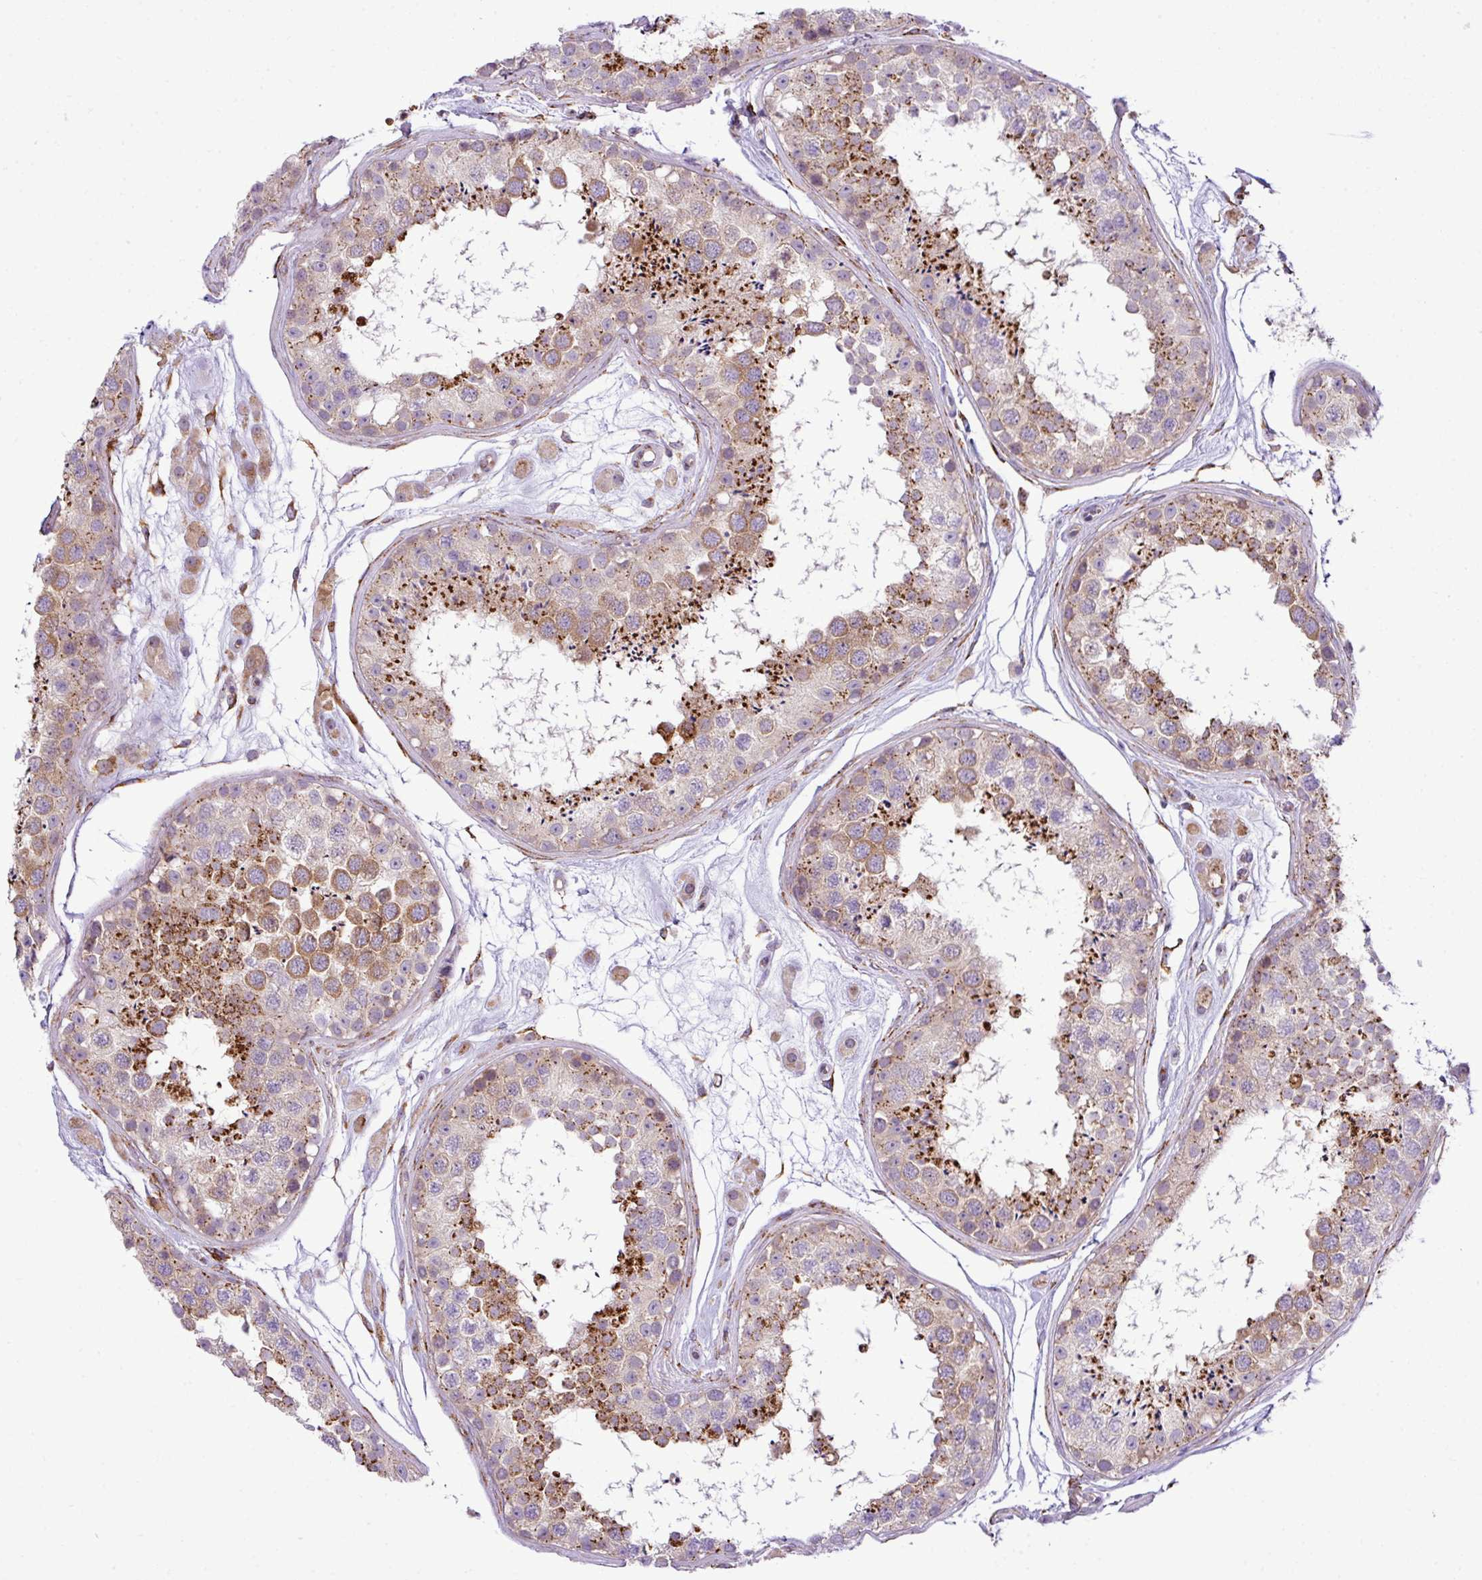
{"staining": {"intensity": "strong", "quantity": "25%-75%", "location": "cytoplasmic/membranous"}, "tissue": "testis", "cell_type": "Cells in seminiferous ducts", "image_type": "normal", "snomed": [{"axis": "morphology", "description": "Normal tissue, NOS"}, {"axis": "topography", "description": "Testis"}], "caption": "Strong cytoplasmic/membranous expression is identified in about 25%-75% of cells in seminiferous ducts in normal testis.", "gene": "CFAP97", "patient": {"sex": "male", "age": 25}}